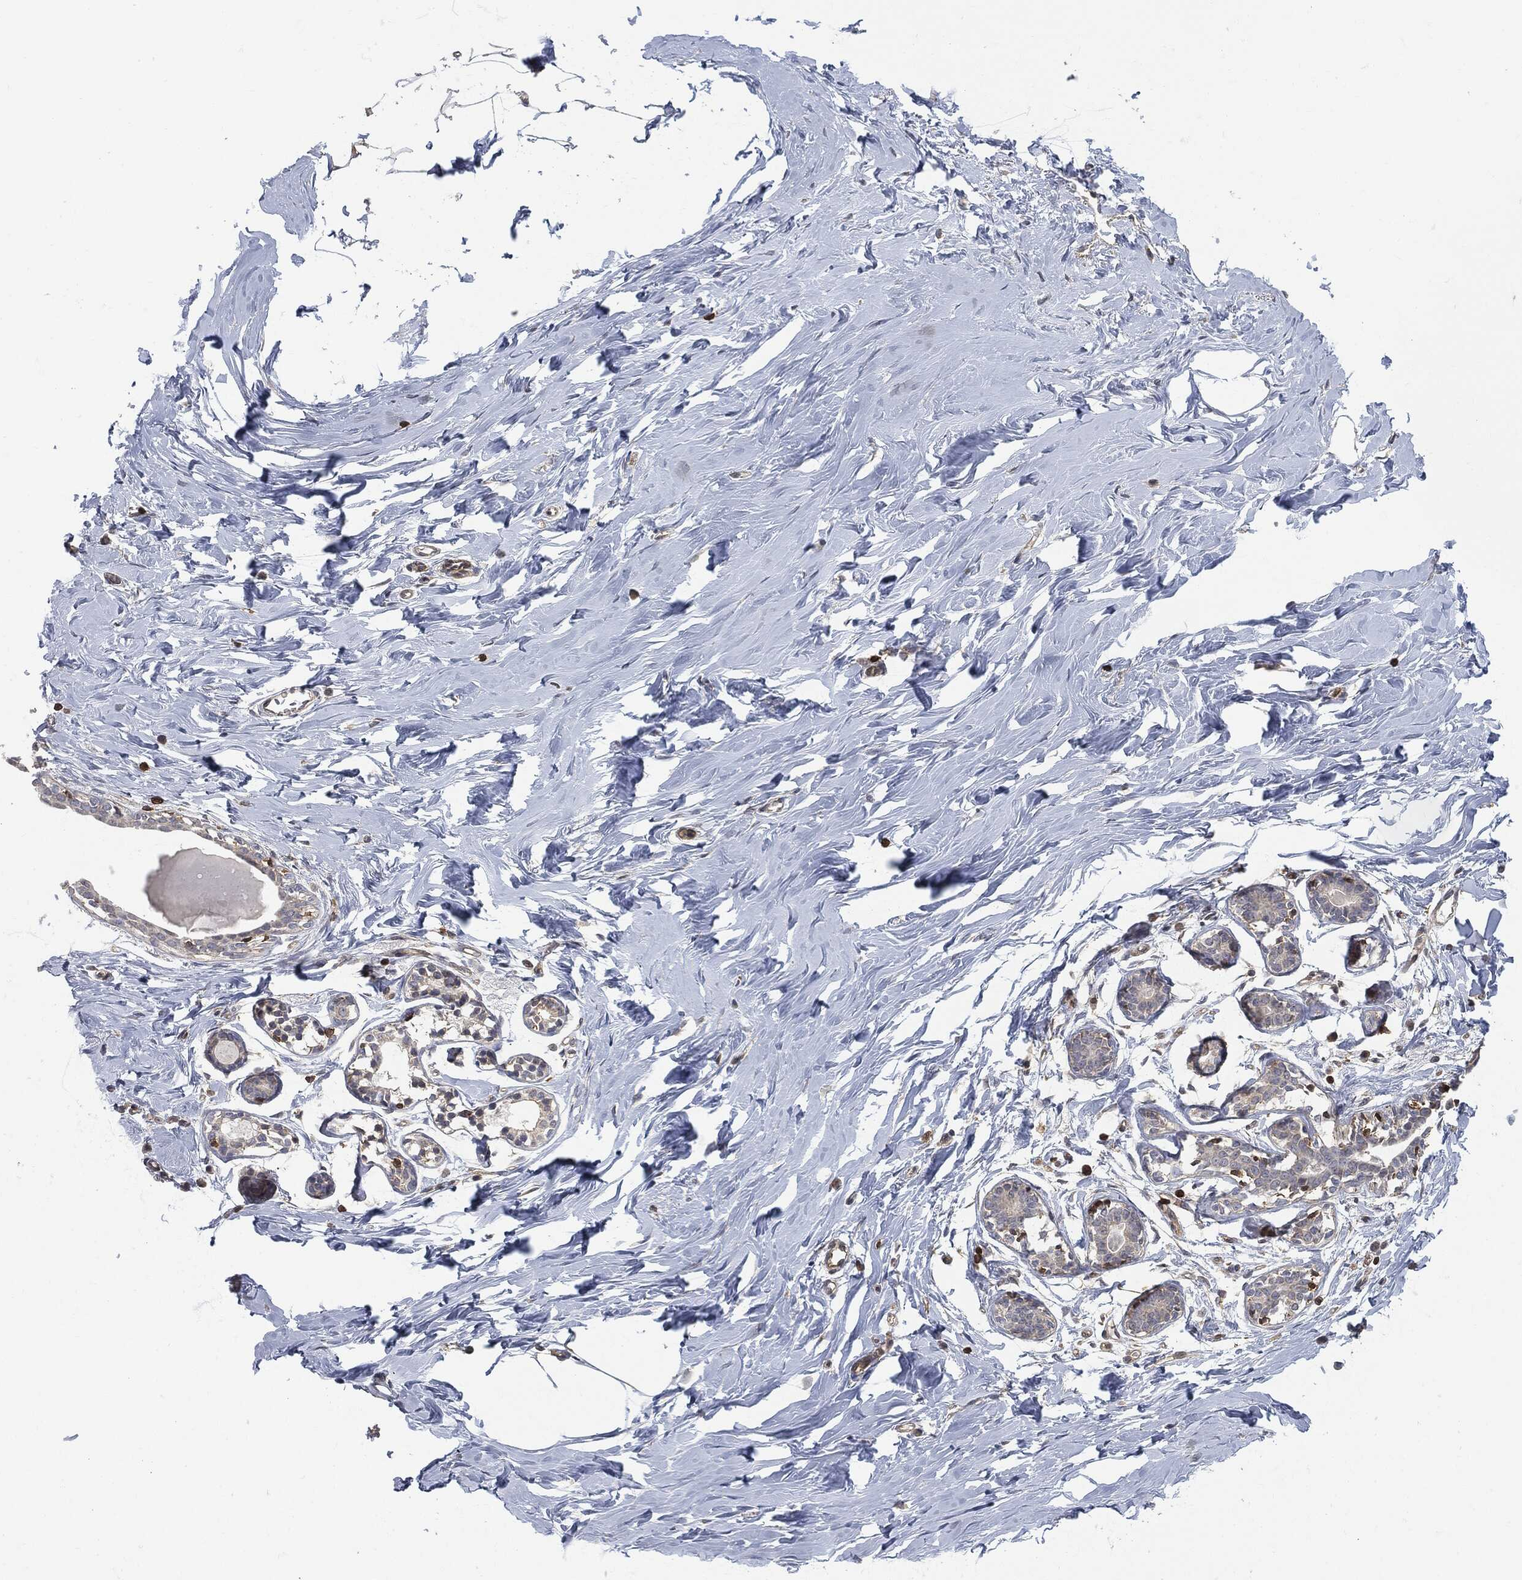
{"staining": {"intensity": "negative", "quantity": "none", "location": "none"}, "tissue": "breast", "cell_type": "Adipocytes", "image_type": "normal", "snomed": [{"axis": "morphology", "description": "Normal tissue, NOS"}, {"axis": "morphology", "description": "Lobular carcinoma, in situ"}, {"axis": "topography", "description": "Breast"}], "caption": "DAB (3,3'-diaminobenzidine) immunohistochemical staining of benign human breast displays no significant staining in adipocytes.", "gene": "PSMB10", "patient": {"sex": "female", "age": 35}}